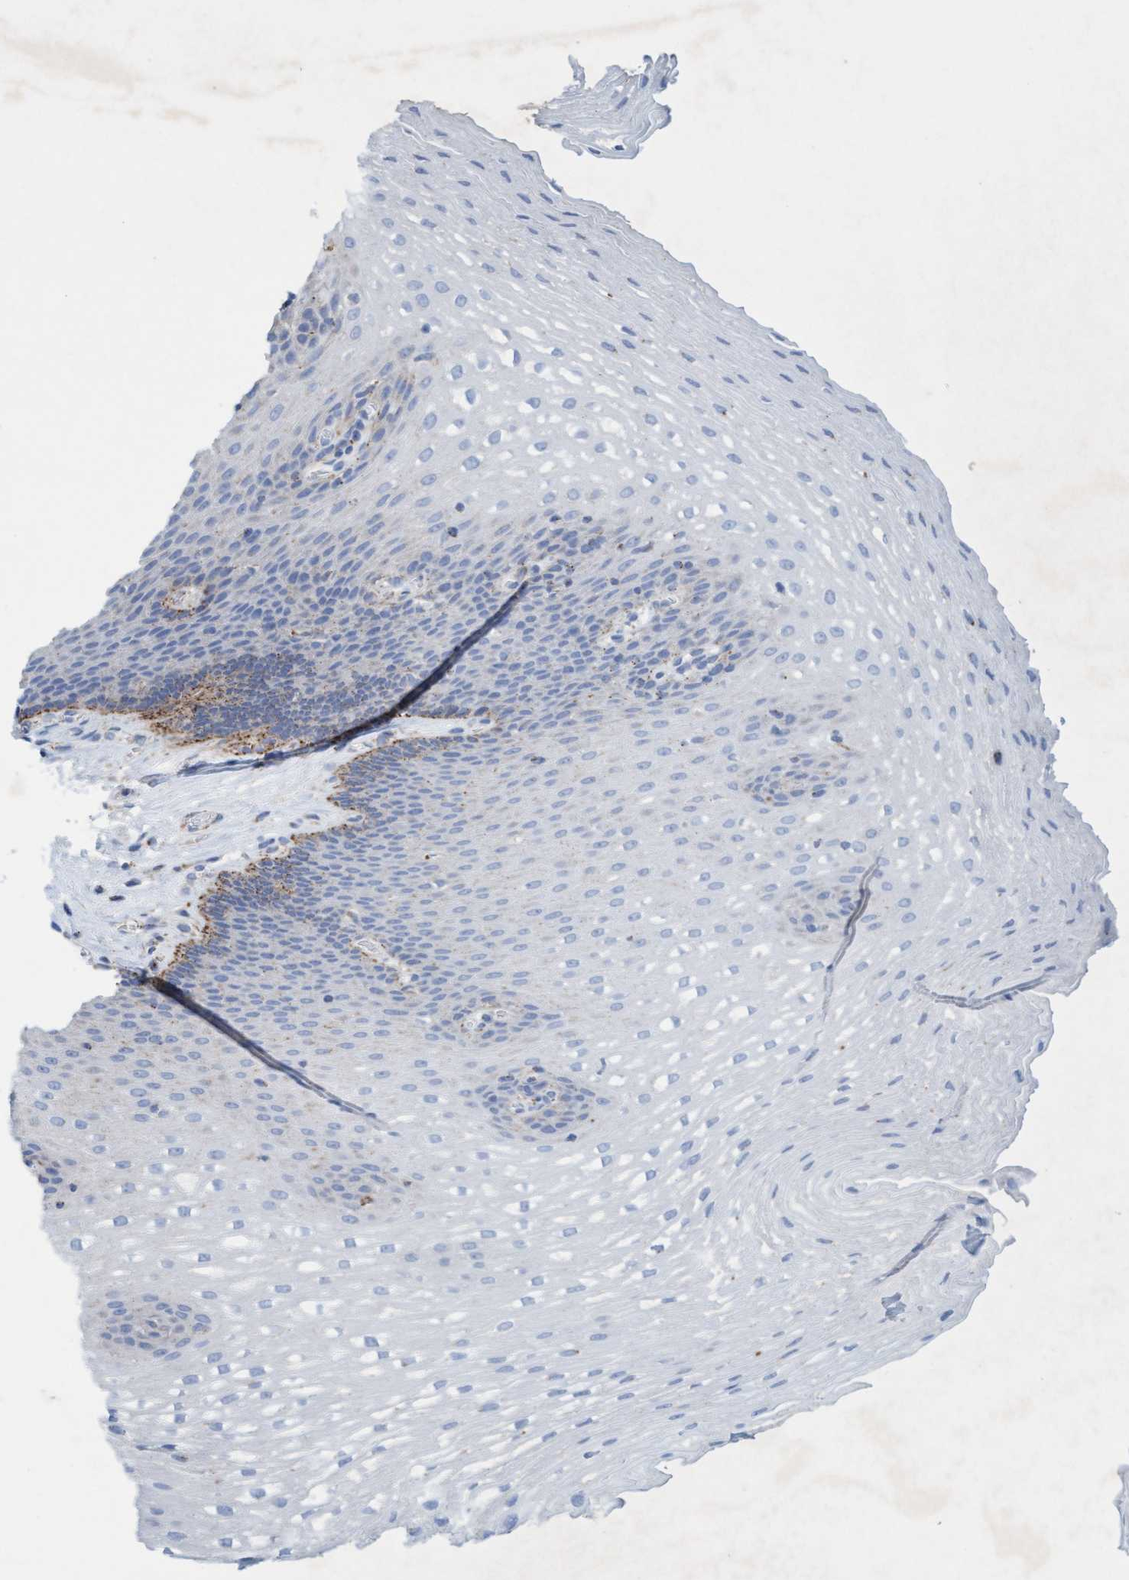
{"staining": {"intensity": "moderate", "quantity": "<25%", "location": "cytoplasmic/membranous"}, "tissue": "esophagus", "cell_type": "Squamous epithelial cells", "image_type": "normal", "snomed": [{"axis": "morphology", "description": "Normal tissue, NOS"}, {"axis": "topography", "description": "Esophagus"}], "caption": "DAB (3,3'-diaminobenzidine) immunohistochemical staining of benign human esophagus displays moderate cytoplasmic/membranous protein positivity in approximately <25% of squamous epithelial cells. The staining was performed using DAB (3,3'-diaminobenzidine) to visualize the protein expression in brown, while the nuclei were stained in blue with hematoxylin (Magnification: 20x).", "gene": "SGSH", "patient": {"sex": "male", "age": 48}}